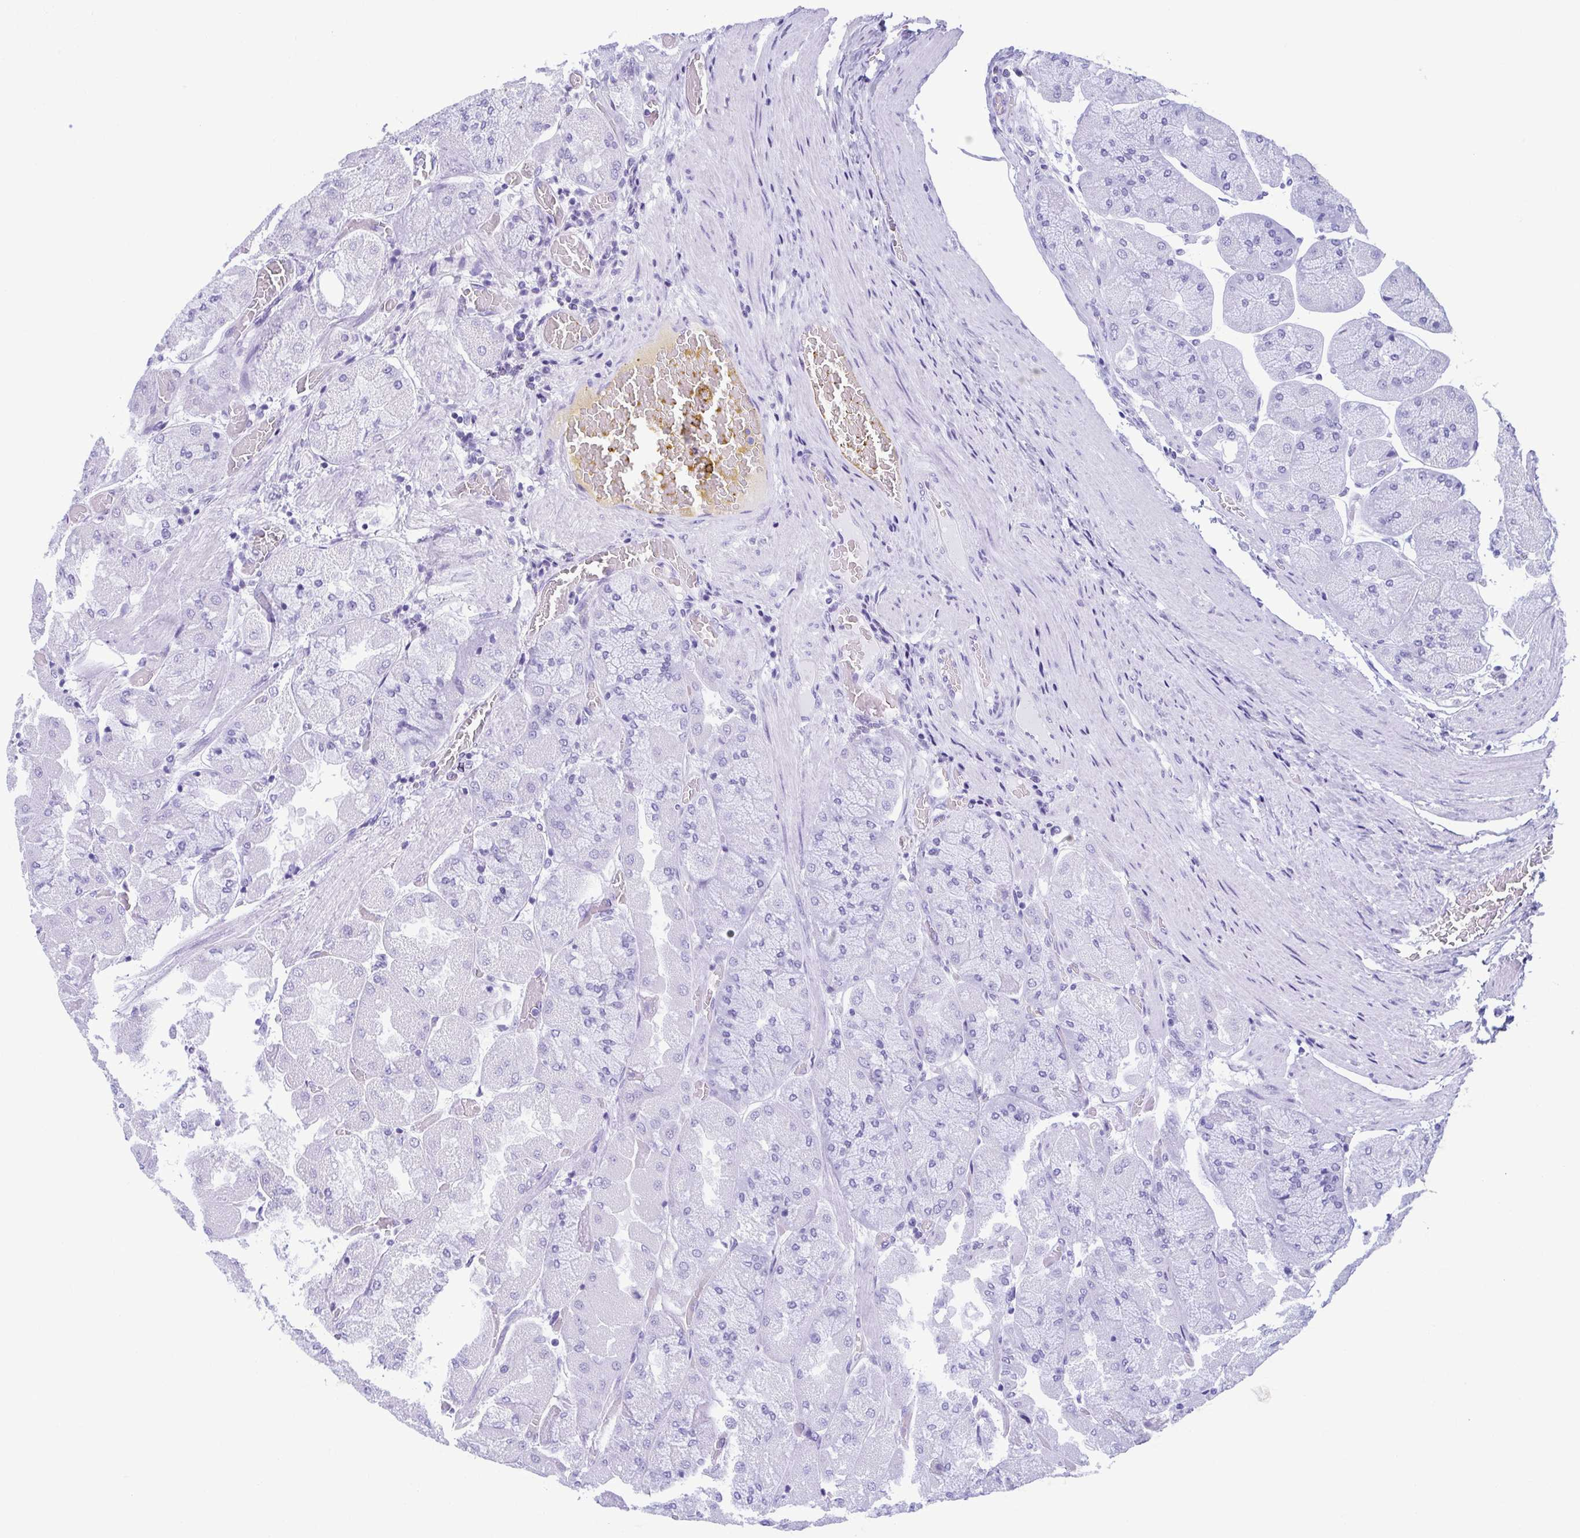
{"staining": {"intensity": "negative", "quantity": "none", "location": "none"}, "tissue": "stomach", "cell_type": "Glandular cells", "image_type": "normal", "snomed": [{"axis": "morphology", "description": "Normal tissue, NOS"}, {"axis": "topography", "description": "Stomach"}], "caption": "Immunohistochemistry histopathology image of normal stomach stained for a protein (brown), which reveals no positivity in glandular cells.", "gene": "TCEAL3", "patient": {"sex": "female", "age": 61}}